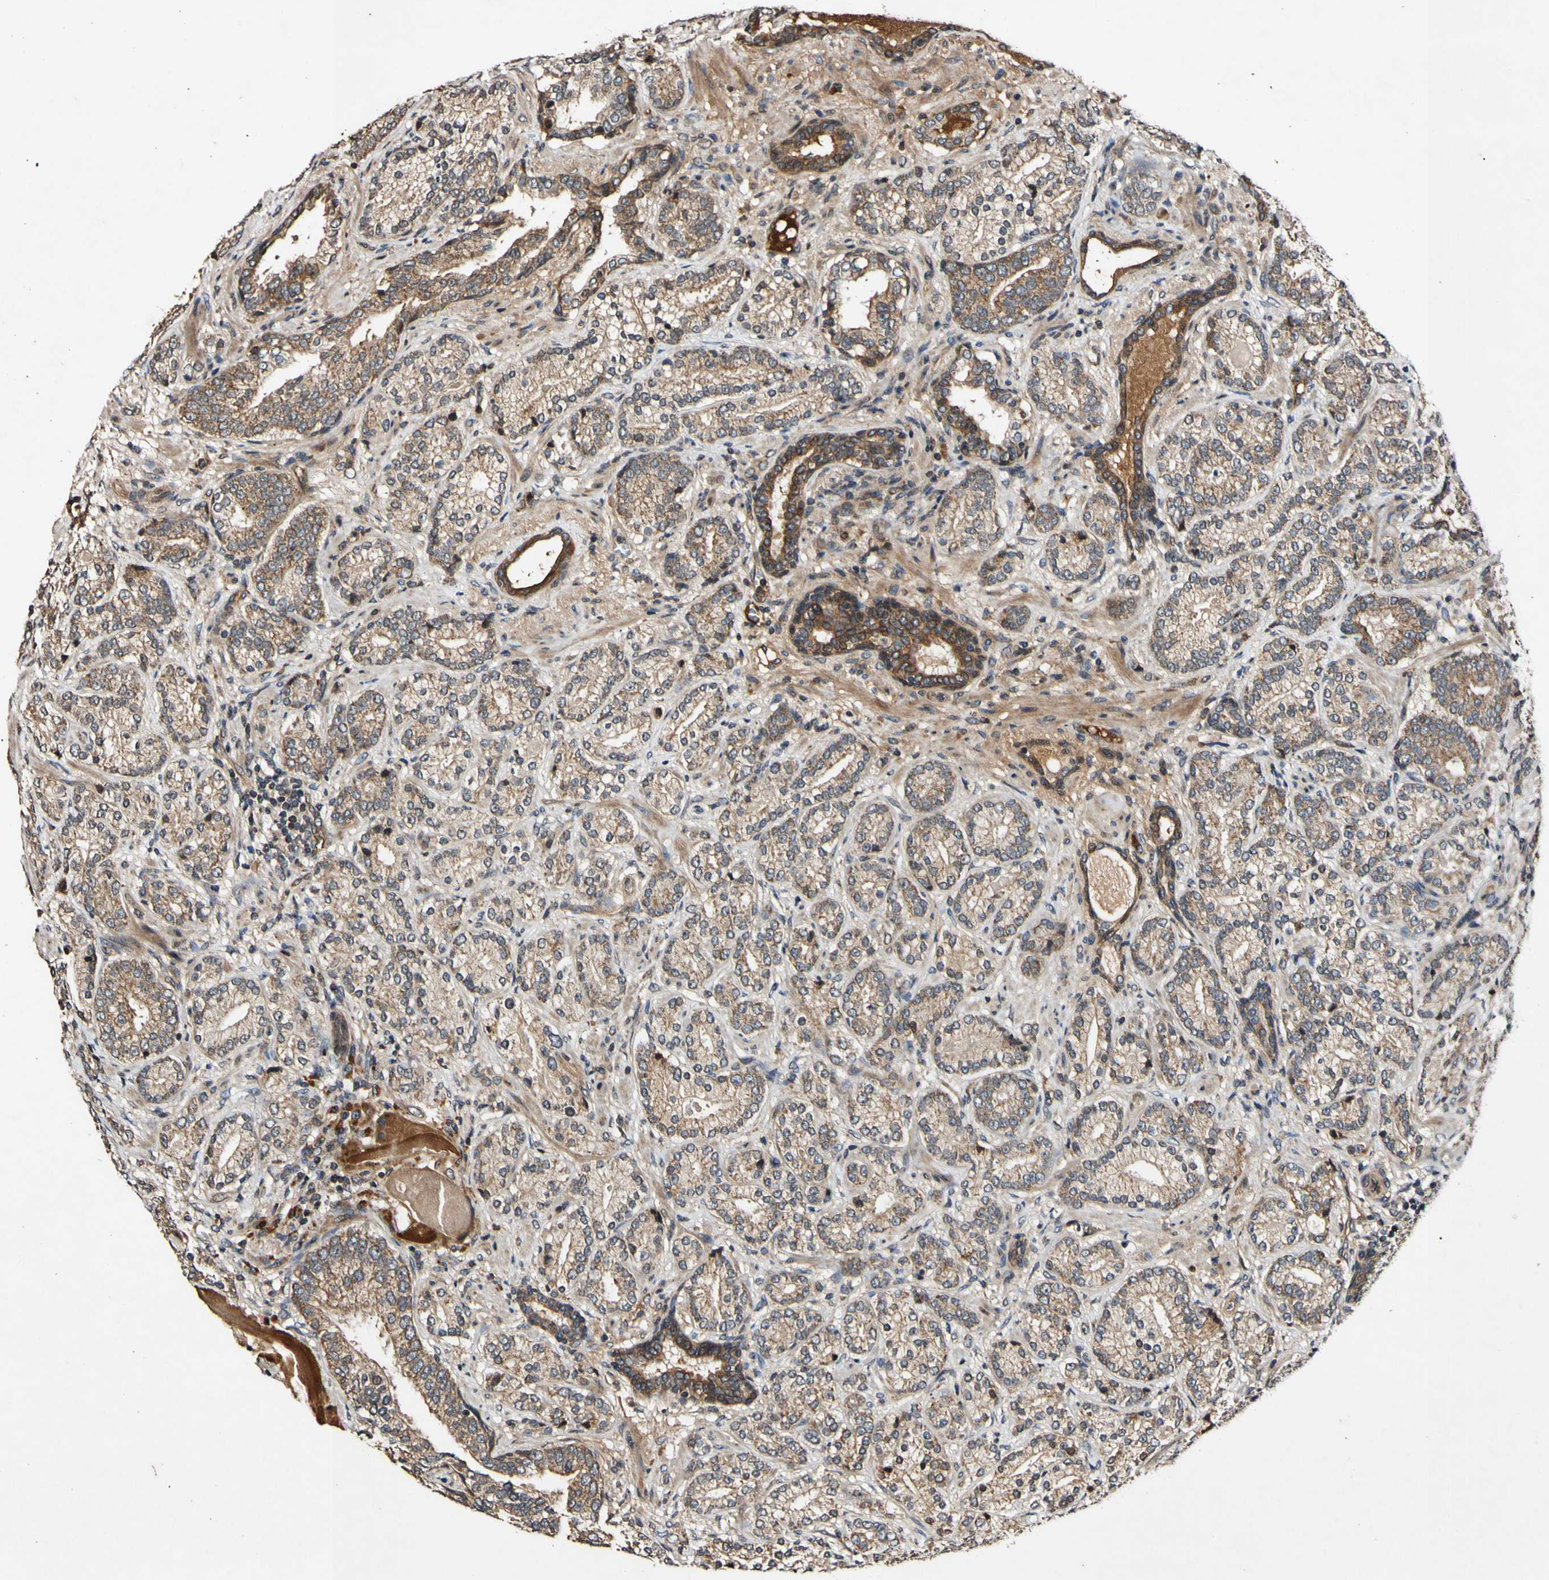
{"staining": {"intensity": "moderate", "quantity": ">75%", "location": "cytoplasmic/membranous"}, "tissue": "prostate cancer", "cell_type": "Tumor cells", "image_type": "cancer", "snomed": [{"axis": "morphology", "description": "Adenocarcinoma, High grade"}, {"axis": "topography", "description": "Prostate"}], "caption": "Brown immunohistochemical staining in human high-grade adenocarcinoma (prostate) displays moderate cytoplasmic/membranous staining in about >75% of tumor cells.", "gene": "PLAT", "patient": {"sex": "male", "age": 61}}